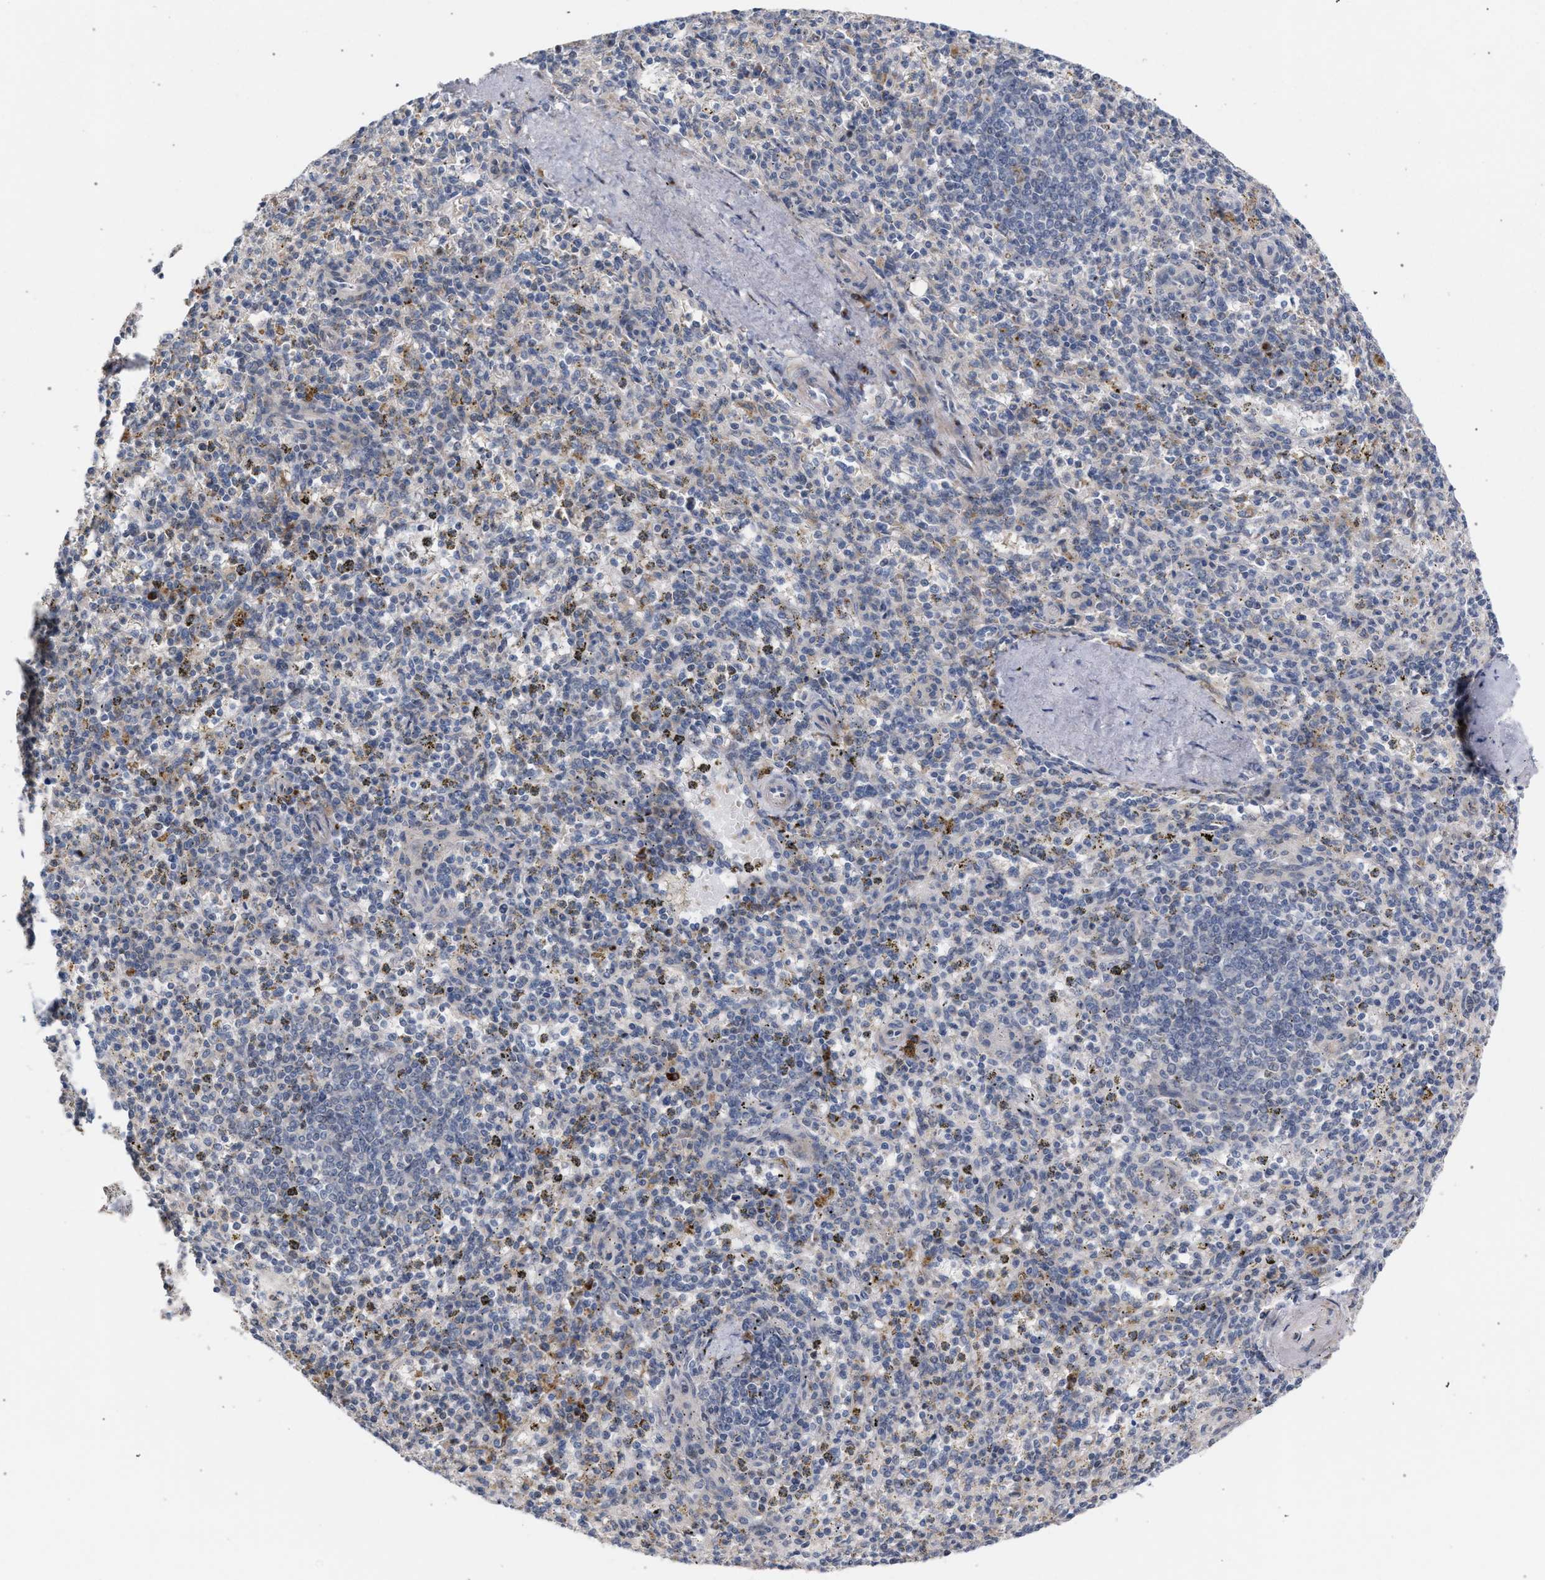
{"staining": {"intensity": "weak", "quantity": "<25%", "location": "cytoplasmic/membranous"}, "tissue": "spleen", "cell_type": "Cells in red pulp", "image_type": "normal", "snomed": [{"axis": "morphology", "description": "Normal tissue, NOS"}, {"axis": "topography", "description": "Spleen"}], "caption": "Immunohistochemical staining of benign human spleen displays no significant positivity in cells in red pulp. The staining is performed using DAB (3,3'-diaminobenzidine) brown chromogen with nuclei counter-stained in using hematoxylin.", "gene": "RNF135", "patient": {"sex": "male", "age": 72}}